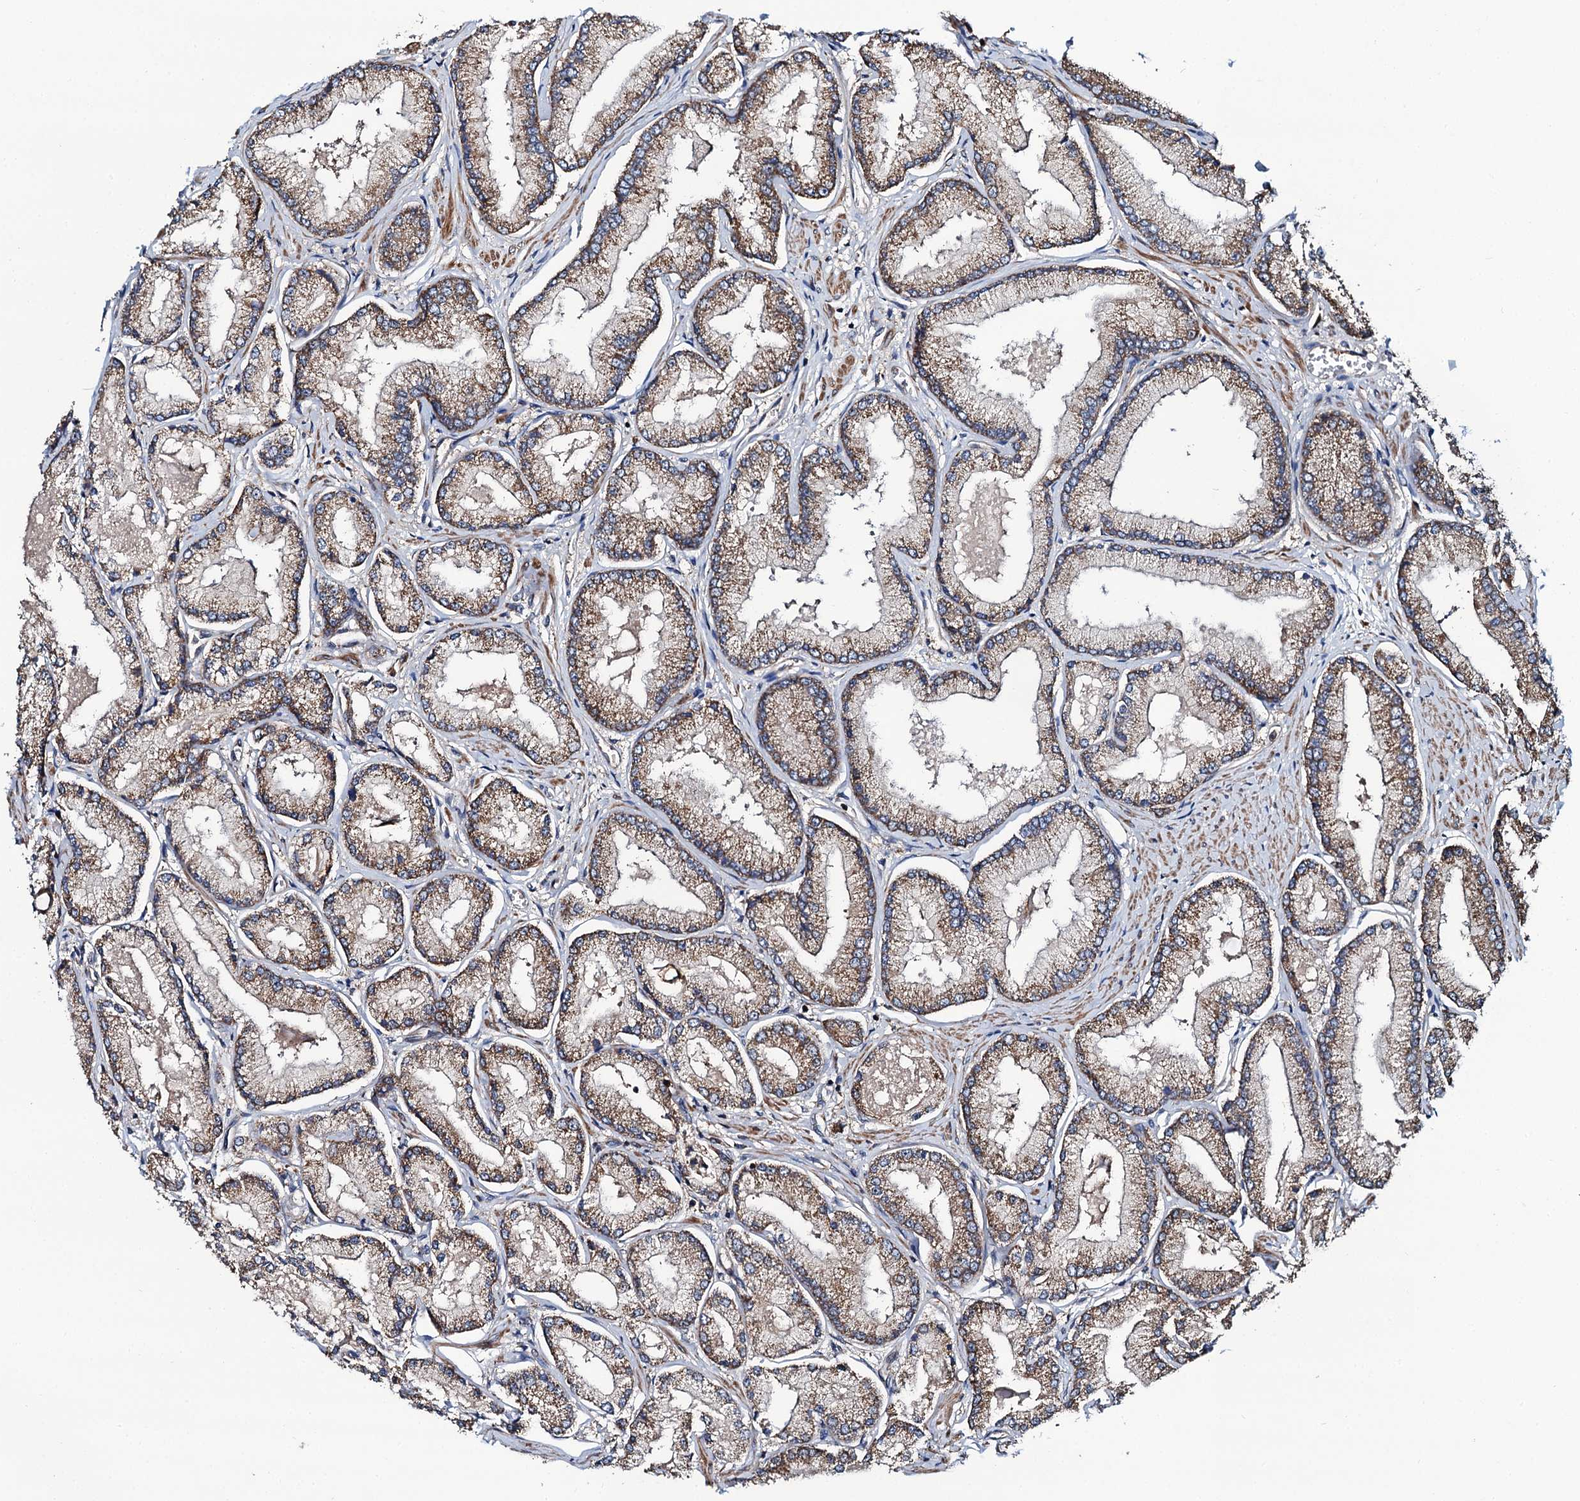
{"staining": {"intensity": "moderate", "quantity": ">75%", "location": "cytoplasmic/membranous"}, "tissue": "prostate cancer", "cell_type": "Tumor cells", "image_type": "cancer", "snomed": [{"axis": "morphology", "description": "Adenocarcinoma, Low grade"}, {"axis": "topography", "description": "Prostate"}], "caption": "Immunohistochemical staining of human prostate cancer (low-grade adenocarcinoma) demonstrates medium levels of moderate cytoplasmic/membranous expression in about >75% of tumor cells.", "gene": "NEK1", "patient": {"sex": "male", "age": 74}}